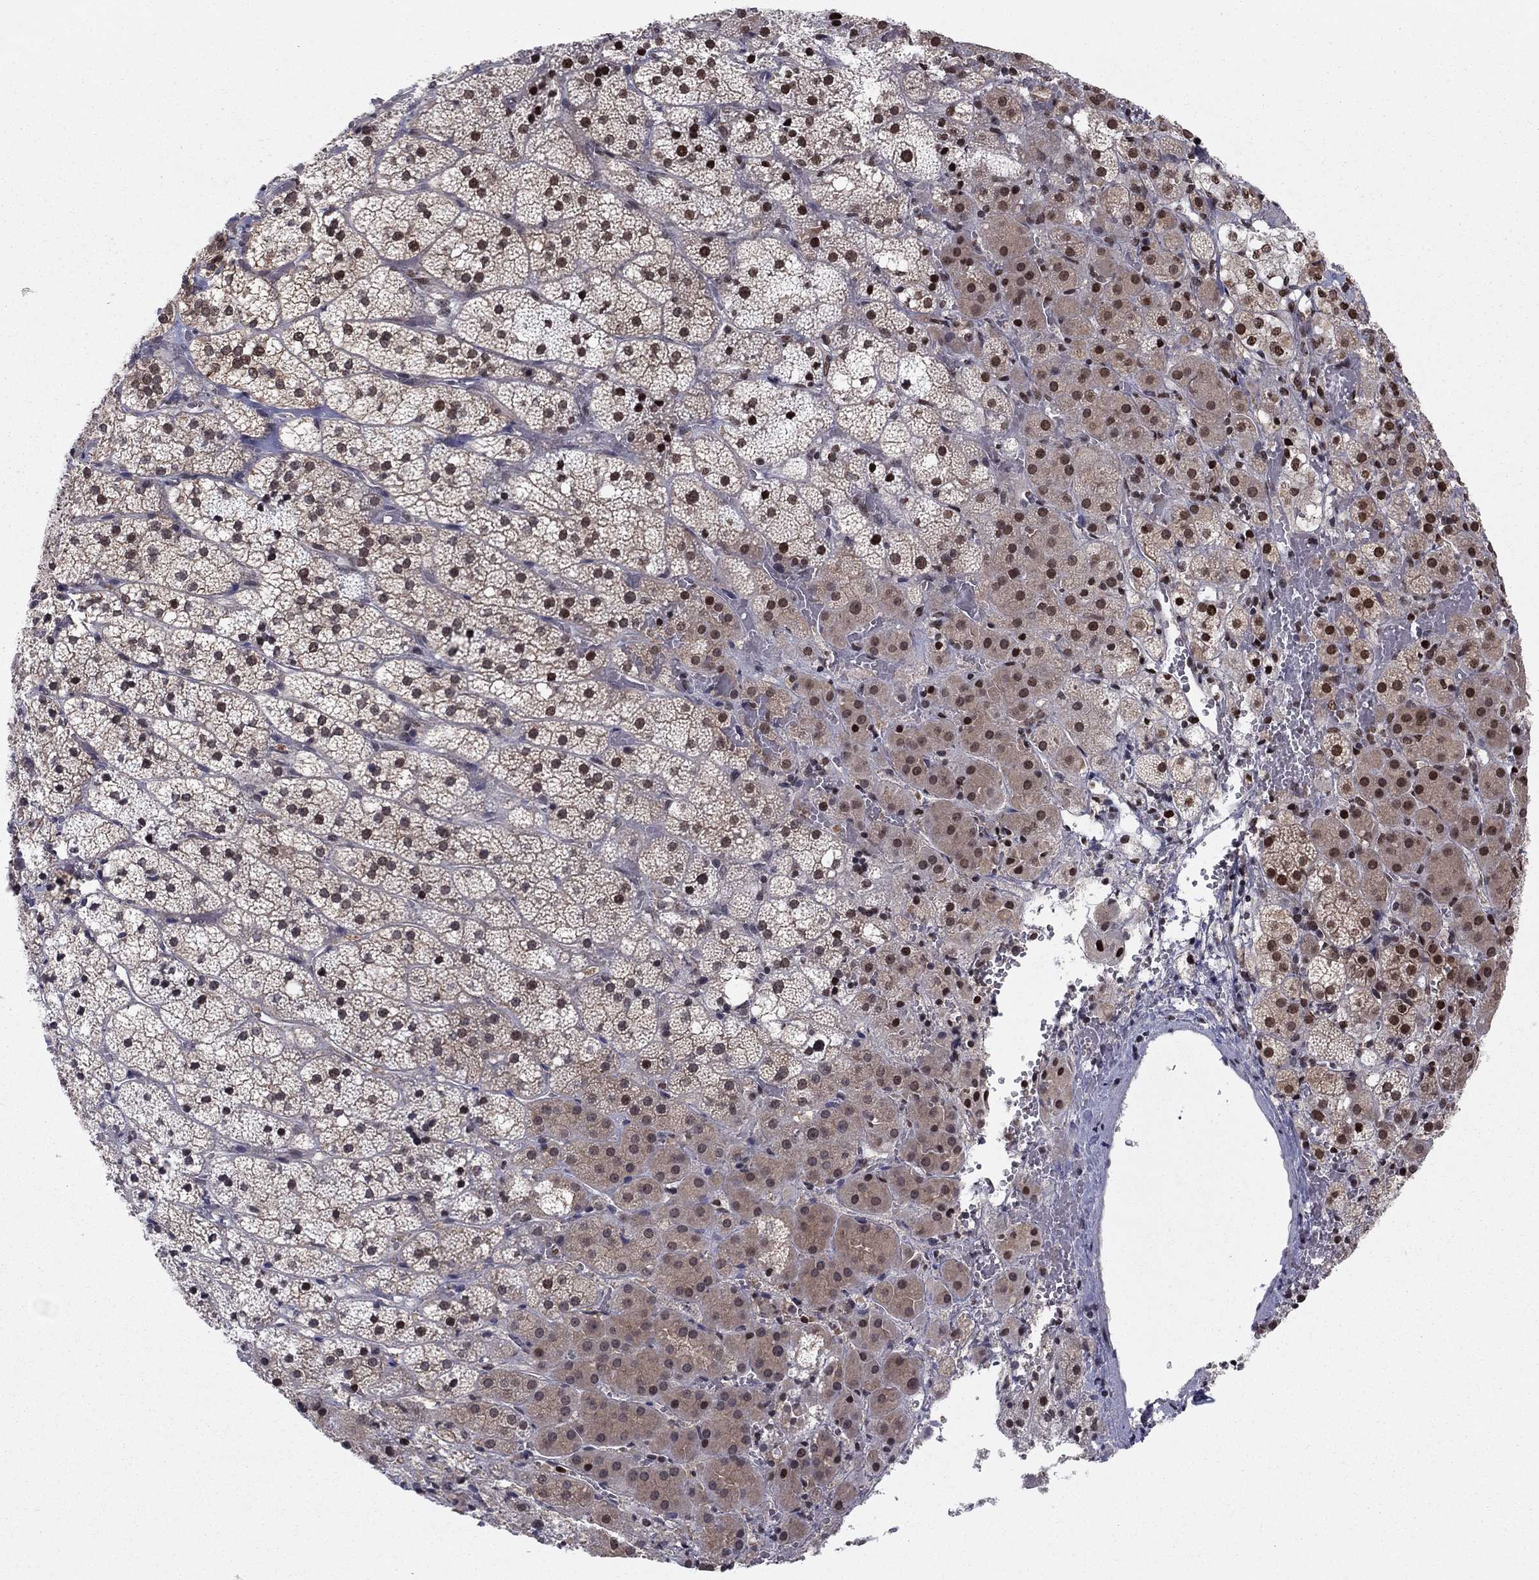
{"staining": {"intensity": "strong", "quantity": "25%-75%", "location": "nuclear"}, "tissue": "adrenal gland", "cell_type": "Glandular cells", "image_type": "normal", "snomed": [{"axis": "morphology", "description": "Normal tissue, NOS"}, {"axis": "topography", "description": "Adrenal gland"}], "caption": "IHC (DAB) staining of unremarkable human adrenal gland shows strong nuclear protein positivity in about 25%-75% of glandular cells. The protein of interest is shown in brown color, while the nuclei are stained blue.", "gene": "USP54", "patient": {"sex": "male", "age": 53}}